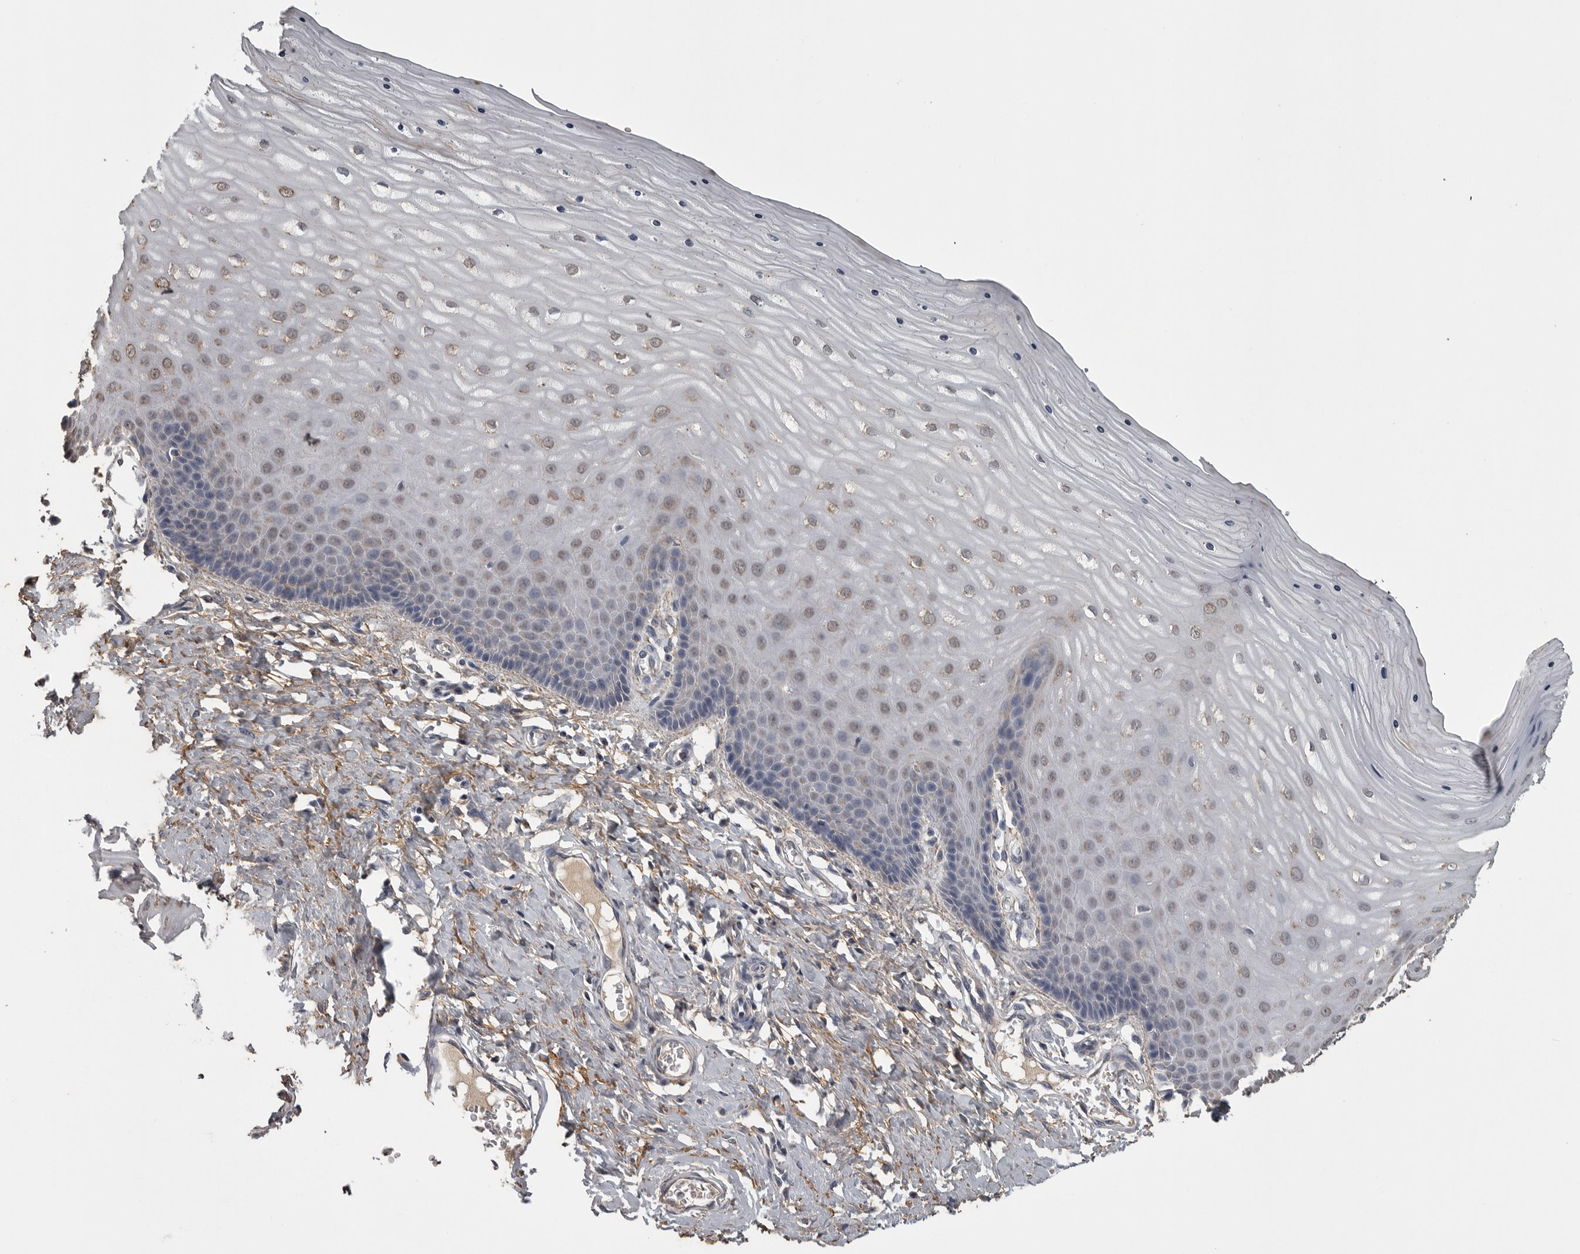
{"staining": {"intensity": "negative", "quantity": "none", "location": "none"}, "tissue": "cervix", "cell_type": "Glandular cells", "image_type": "normal", "snomed": [{"axis": "morphology", "description": "Normal tissue, NOS"}, {"axis": "topography", "description": "Cervix"}], "caption": "Immunohistochemistry (IHC) of benign cervix displays no expression in glandular cells. The staining was performed using DAB to visualize the protein expression in brown, while the nuclei were stained in blue with hematoxylin (Magnification: 20x).", "gene": "FRK", "patient": {"sex": "female", "age": 55}}